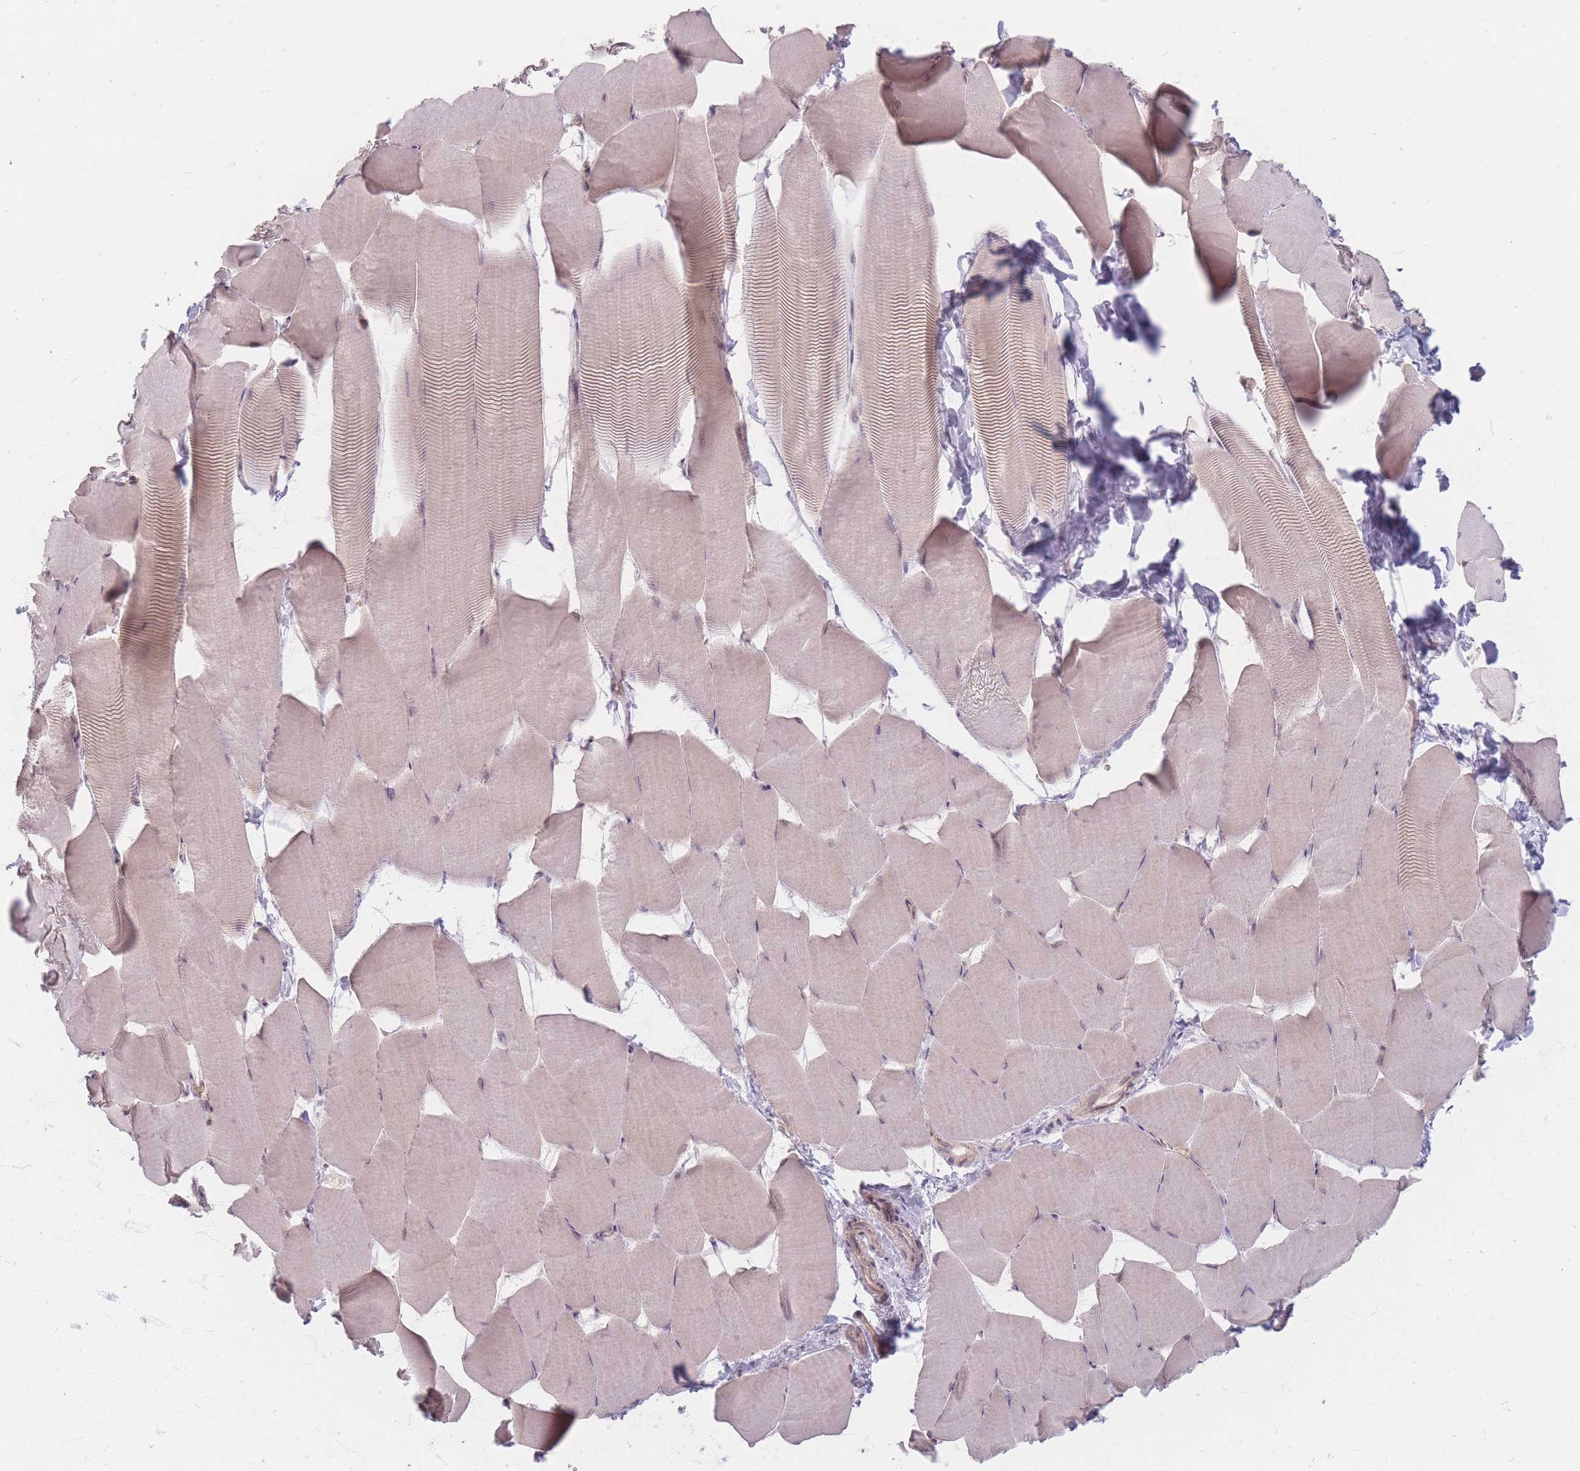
{"staining": {"intensity": "weak", "quantity": "25%-75%", "location": "cytoplasmic/membranous,nuclear"}, "tissue": "skeletal muscle", "cell_type": "Myocytes", "image_type": "normal", "snomed": [{"axis": "morphology", "description": "Normal tissue, NOS"}, {"axis": "topography", "description": "Skeletal muscle"}], "caption": "High-power microscopy captured an IHC image of normal skeletal muscle, revealing weak cytoplasmic/membranous,nuclear expression in approximately 25%-75% of myocytes.", "gene": "GABRA6", "patient": {"sex": "male", "age": 25}}